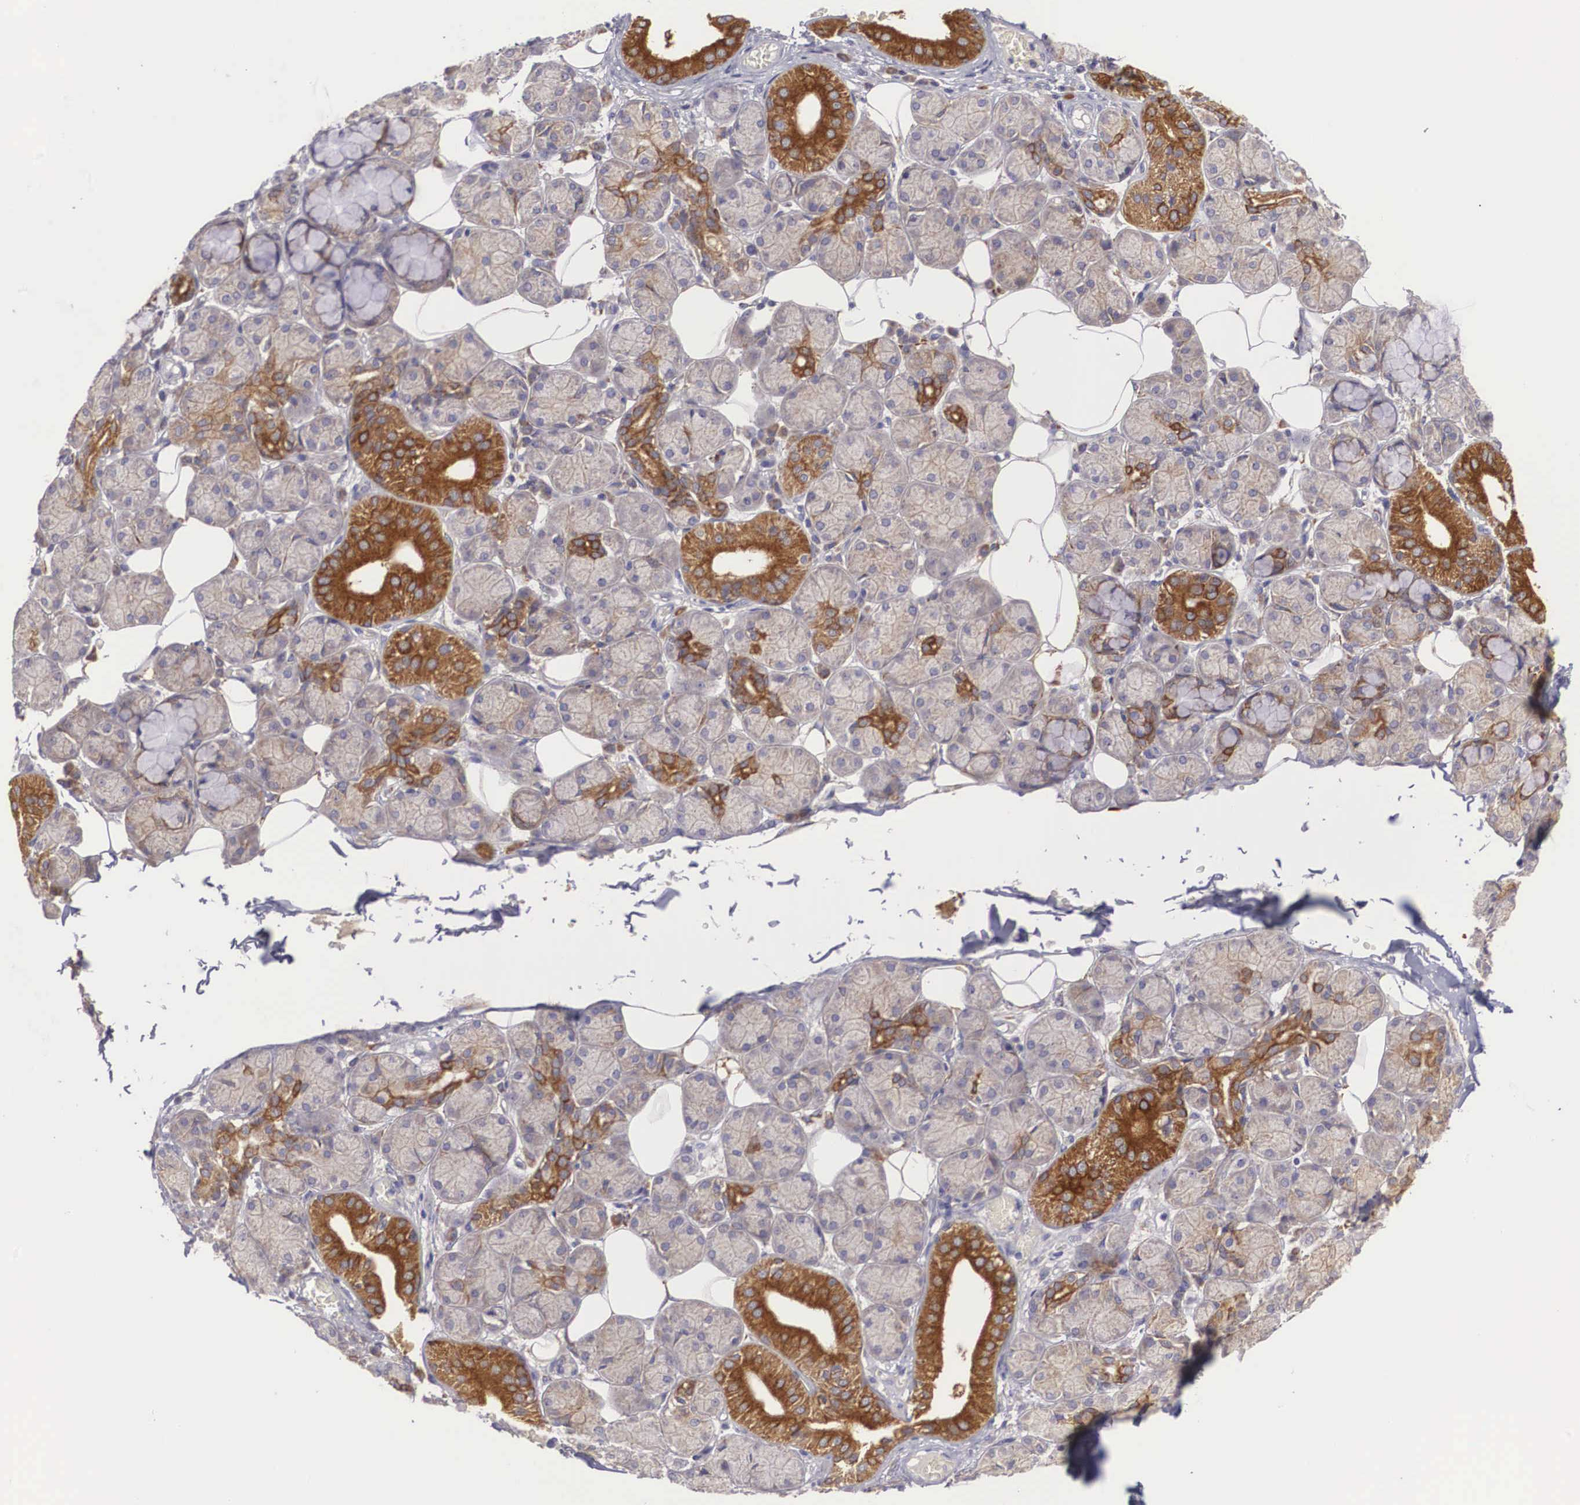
{"staining": {"intensity": "strong", "quantity": "25%-75%", "location": "cytoplasmic/membranous"}, "tissue": "salivary gland", "cell_type": "Glandular cells", "image_type": "normal", "snomed": [{"axis": "morphology", "description": "Normal tissue, NOS"}, {"axis": "topography", "description": "Salivary gland"}], "caption": "Brown immunohistochemical staining in unremarkable salivary gland shows strong cytoplasmic/membranous positivity in approximately 25%-75% of glandular cells. (DAB IHC with brightfield microscopy, high magnification).", "gene": "NREP", "patient": {"sex": "male", "age": 54}}